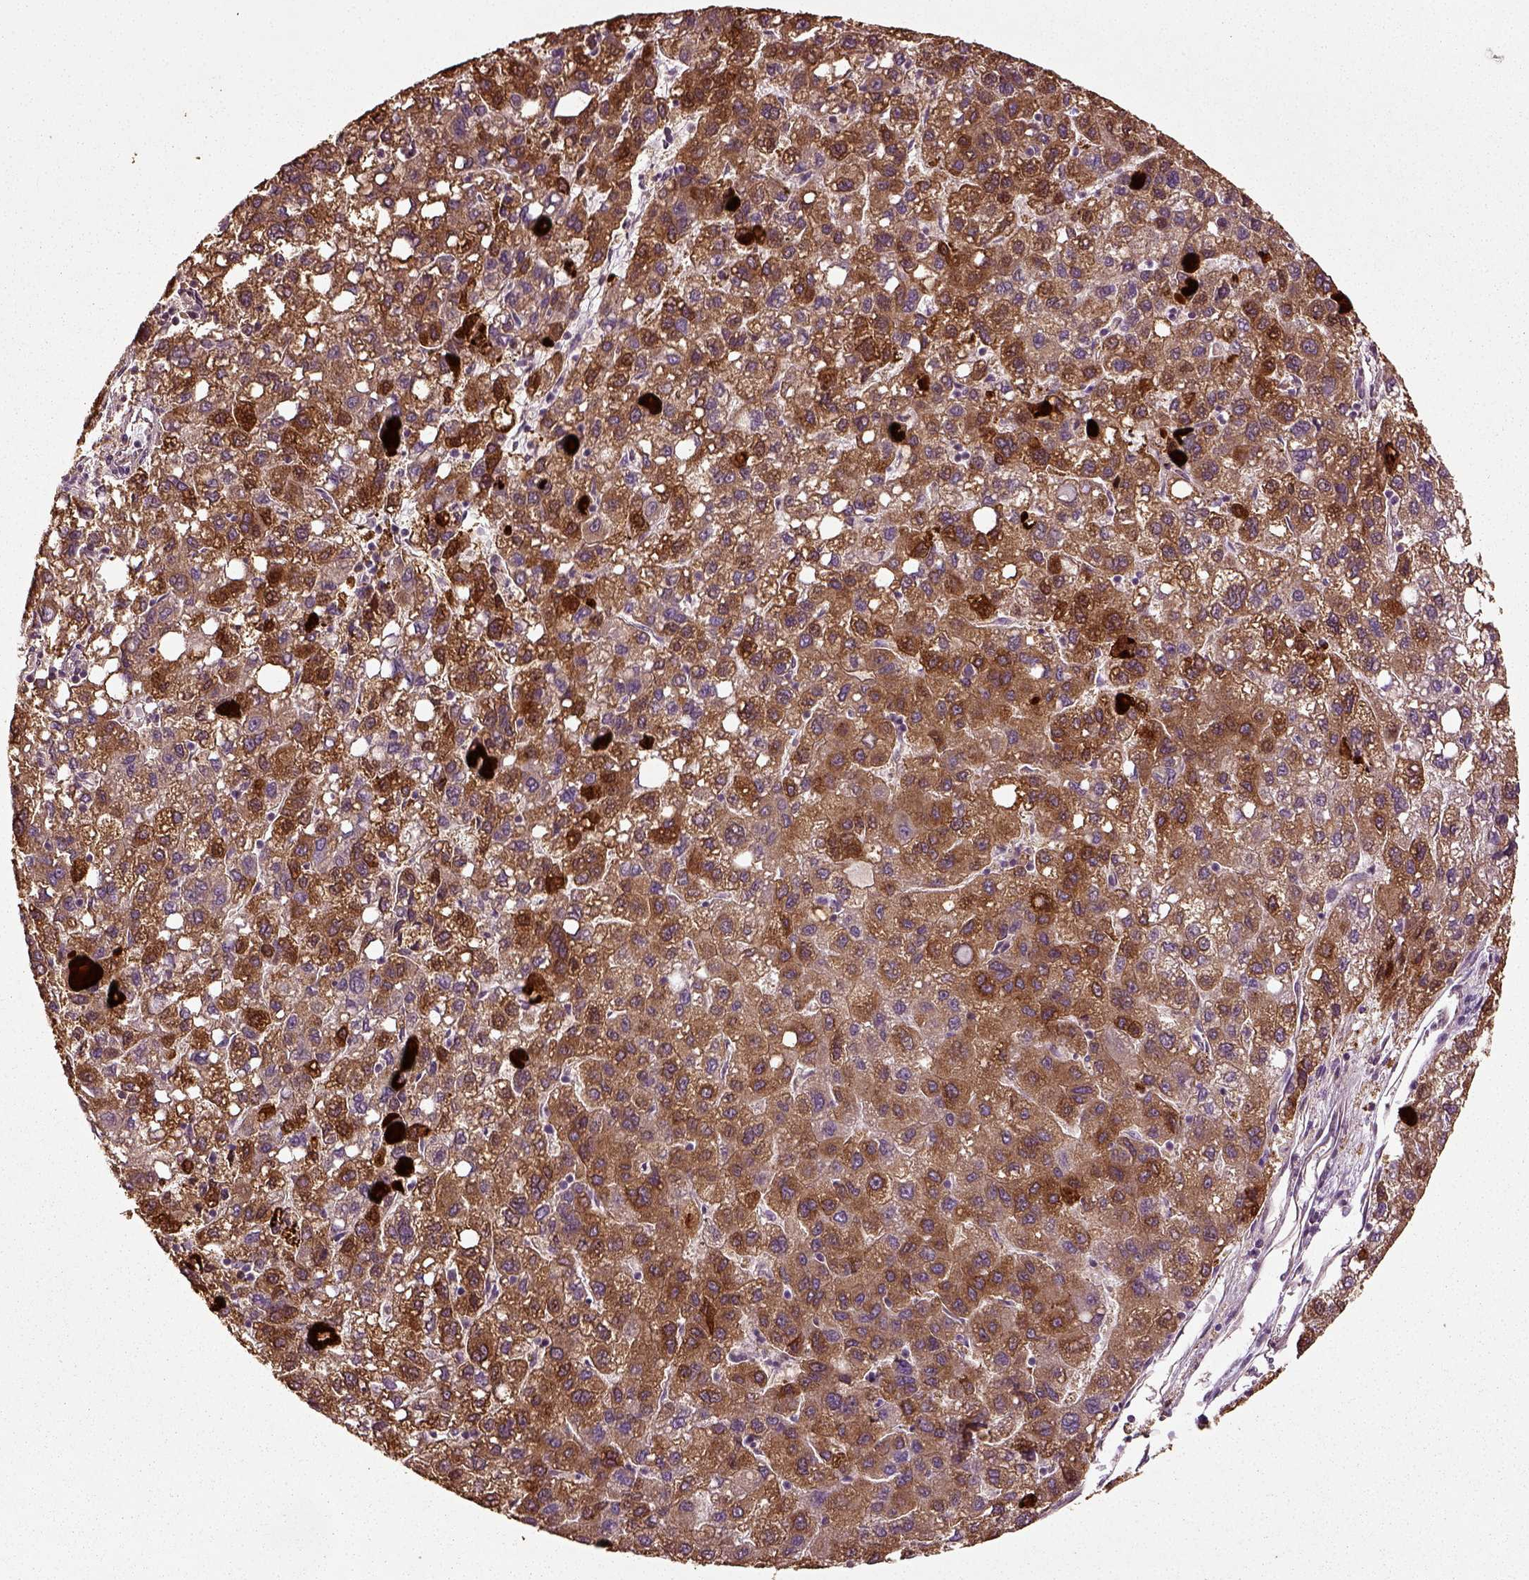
{"staining": {"intensity": "strong", "quantity": ">75%", "location": "cytoplasmic/membranous"}, "tissue": "liver cancer", "cell_type": "Tumor cells", "image_type": "cancer", "snomed": [{"axis": "morphology", "description": "Carcinoma, Hepatocellular, NOS"}, {"axis": "topography", "description": "Liver"}], "caption": "Immunohistochemical staining of liver cancer (hepatocellular carcinoma) demonstrates high levels of strong cytoplasmic/membranous protein staining in about >75% of tumor cells.", "gene": "ERV3-1", "patient": {"sex": "female", "age": 82}}